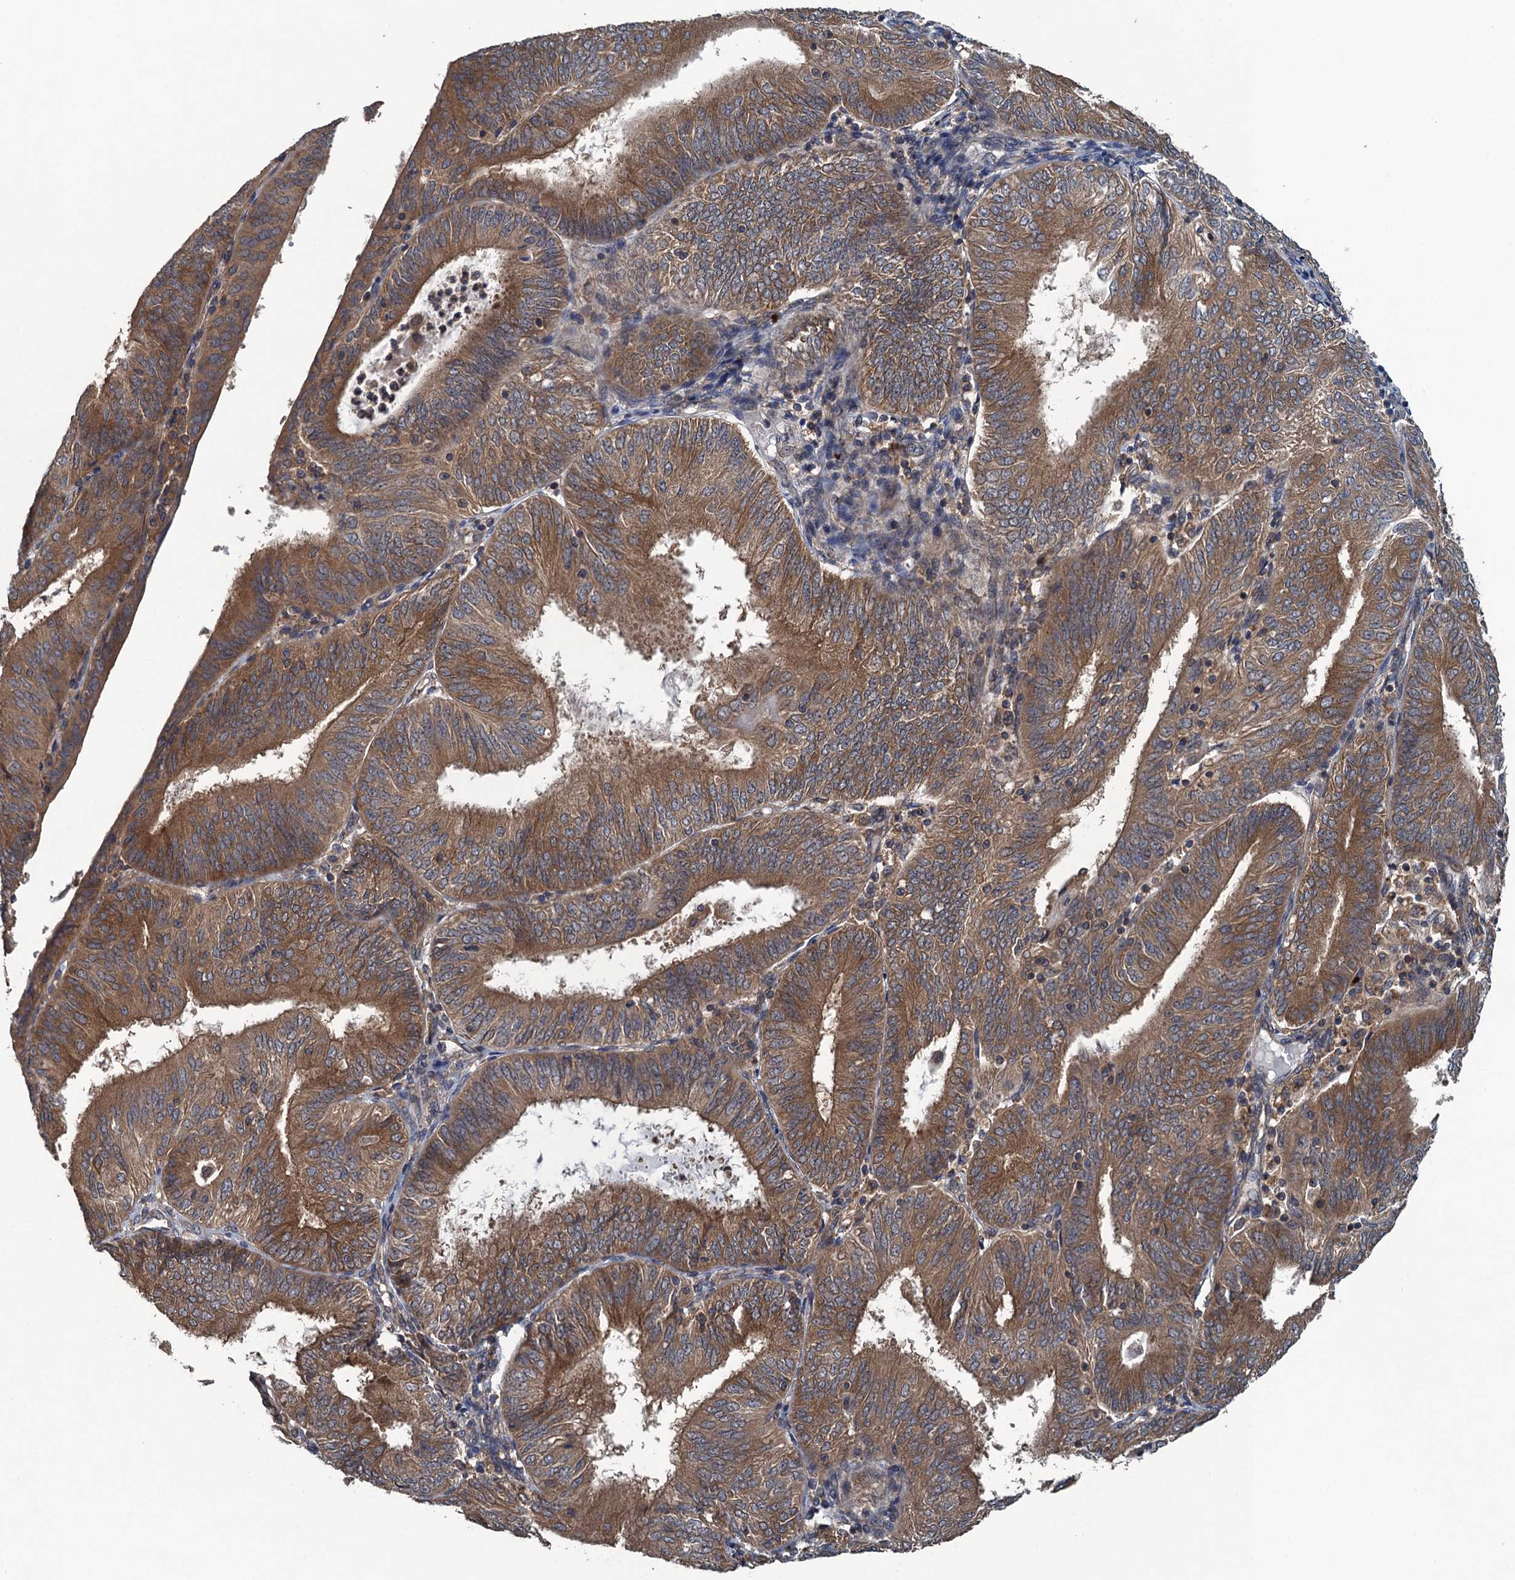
{"staining": {"intensity": "moderate", "quantity": ">75%", "location": "cytoplasmic/membranous"}, "tissue": "endometrial cancer", "cell_type": "Tumor cells", "image_type": "cancer", "snomed": [{"axis": "morphology", "description": "Adenocarcinoma, NOS"}, {"axis": "topography", "description": "Endometrium"}], "caption": "Human endometrial cancer stained with a brown dye demonstrates moderate cytoplasmic/membranous positive staining in about >75% of tumor cells.", "gene": "CNTN5", "patient": {"sex": "female", "age": 58}}